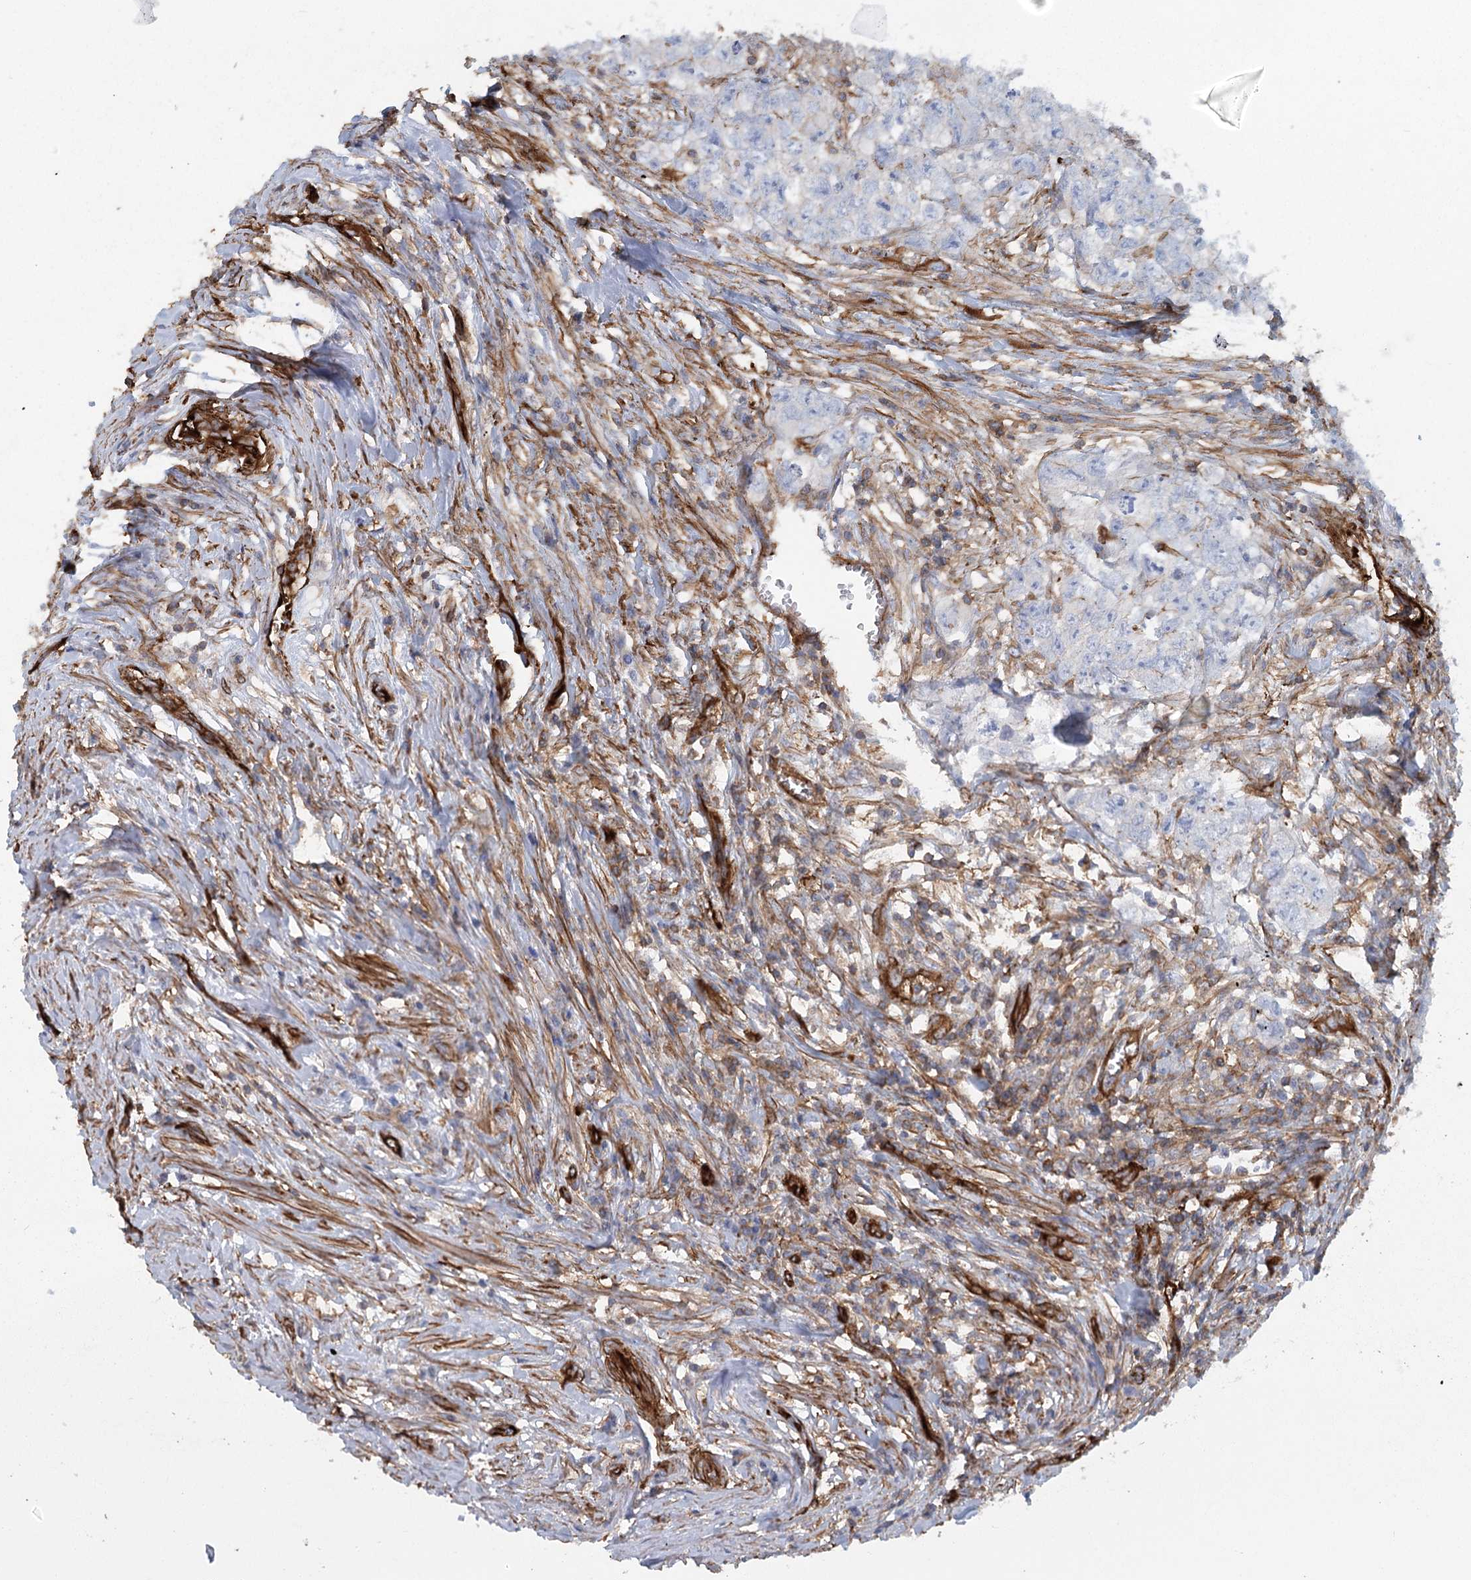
{"staining": {"intensity": "negative", "quantity": "none", "location": "none"}, "tissue": "testis cancer", "cell_type": "Tumor cells", "image_type": "cancer", "snomed": [{"axis": "morphology", "description": "Seminoma, NOS"}, {"axis": "morphology", "description": "Carcinoma, Embryonal, NOS"}, {"axis": "topography", "description": "Testis"}], "caption": "High magnification brightfield microscopy of embryonal carcinoma (testis) stained with DAB (brown) and counterstained with hematoxylin (blue): tumor cells show no significant positivity. (Brightfield microscopy of DAB (3,3'-diaminobenzidine) immunohistochemistry (IHC) at high magnification).", "gene": "IFT46", "patient": {"sex": "male", "age": 43}}